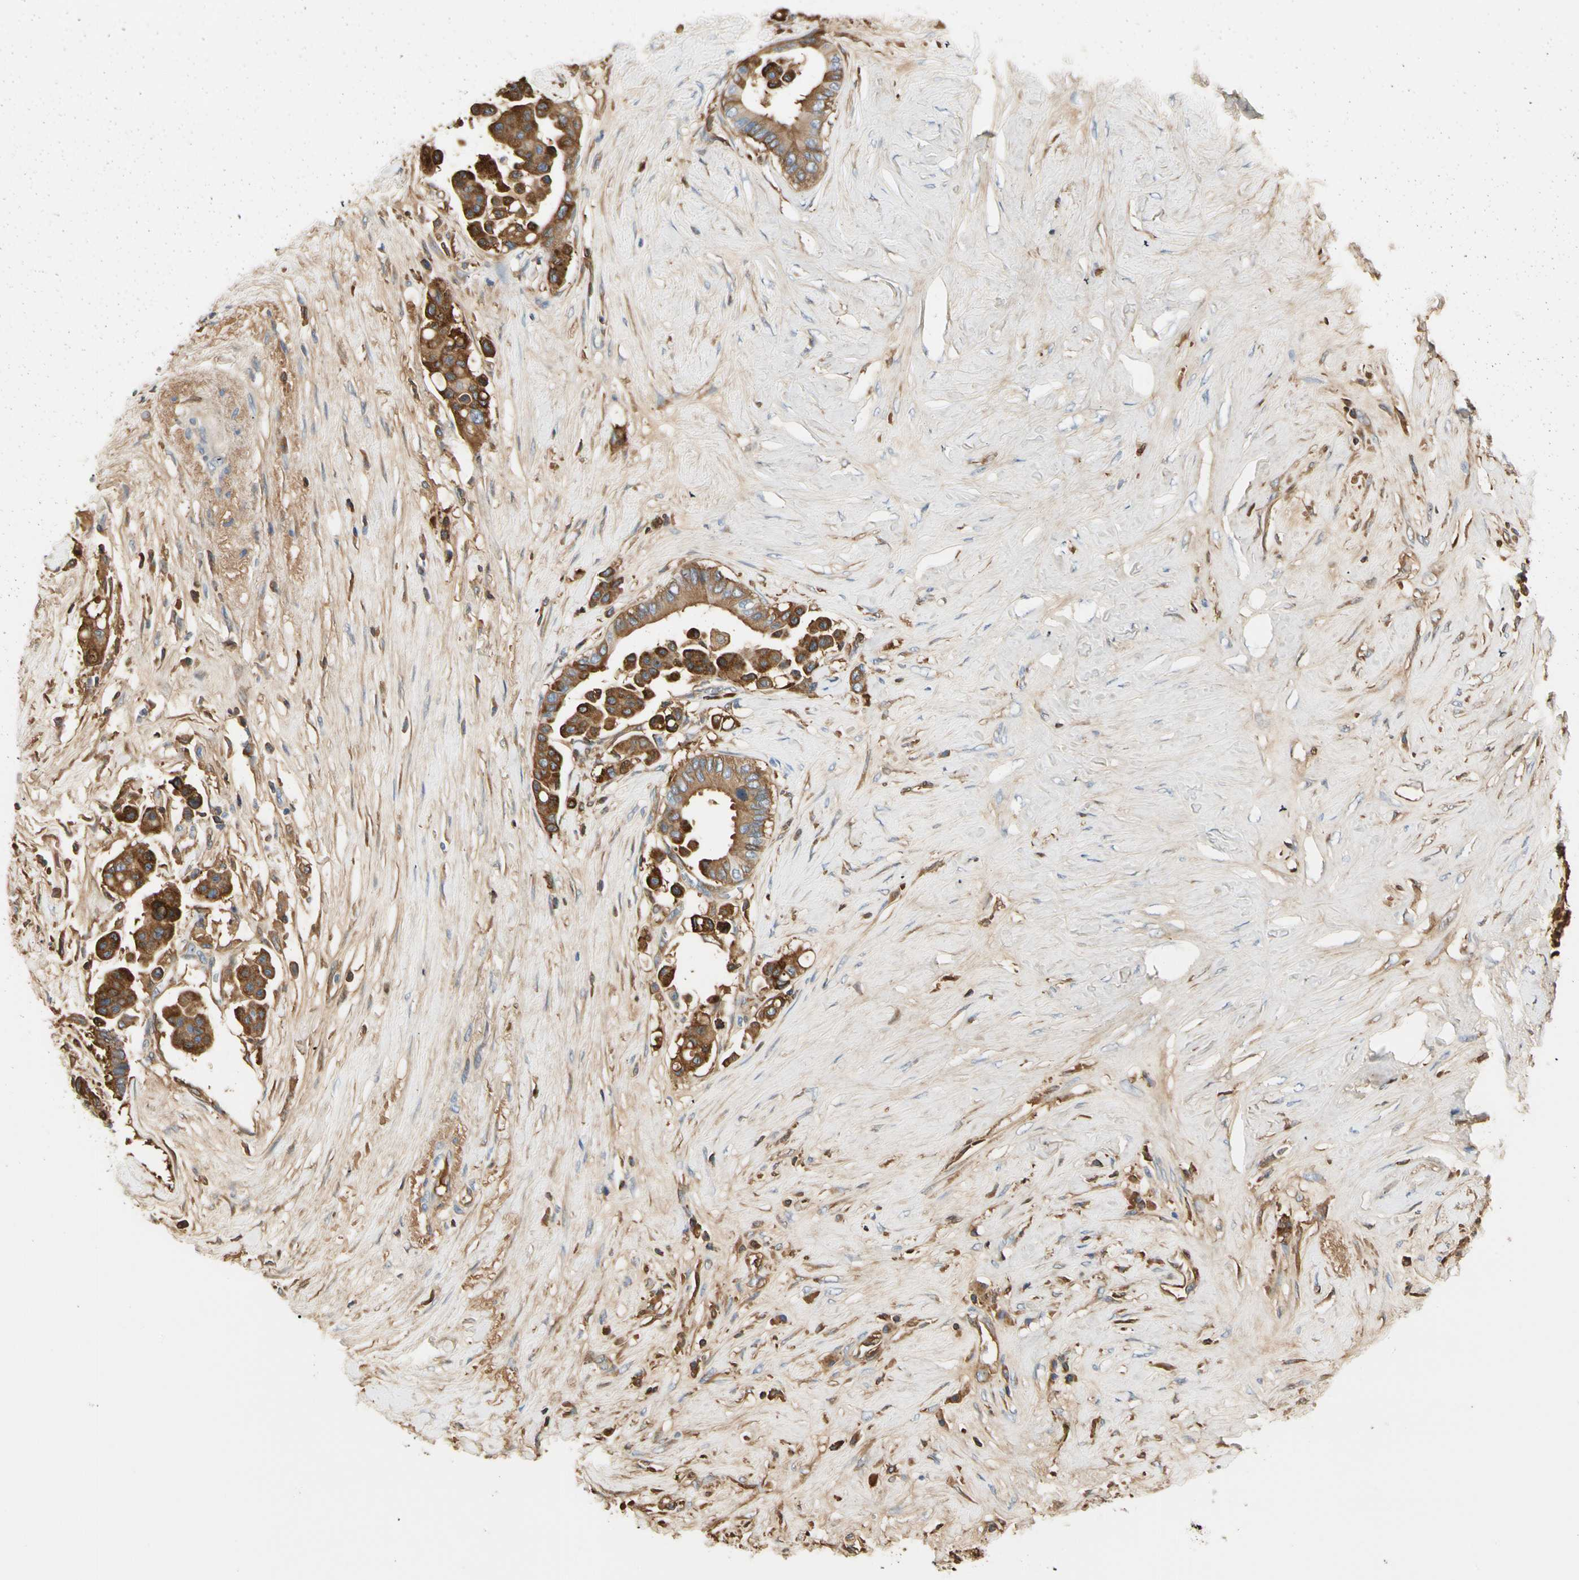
{"staining": {"intensity": "strong", "quantity": ">75%", "location": "cytoplasmic/membranous"}, "tissue": "colorectal cancer", "cell_type": "Tumor cells", "image_type": "cancer", "snomed": [{"axis": "morphology", "description": "Normal tissue, NOS"}, {"axis": "morphology", "description": "Adenocarcinoma, NOS"}, {"axis": "topography", "description": "Colon"}], "caption": "Protein staining reveals strong cytoplasmic/membranous positivity in about >75% of tumor cells in colorectal cancer.", "gene": "LAMB3", "patient": {"sex": "male", "age": 82}}